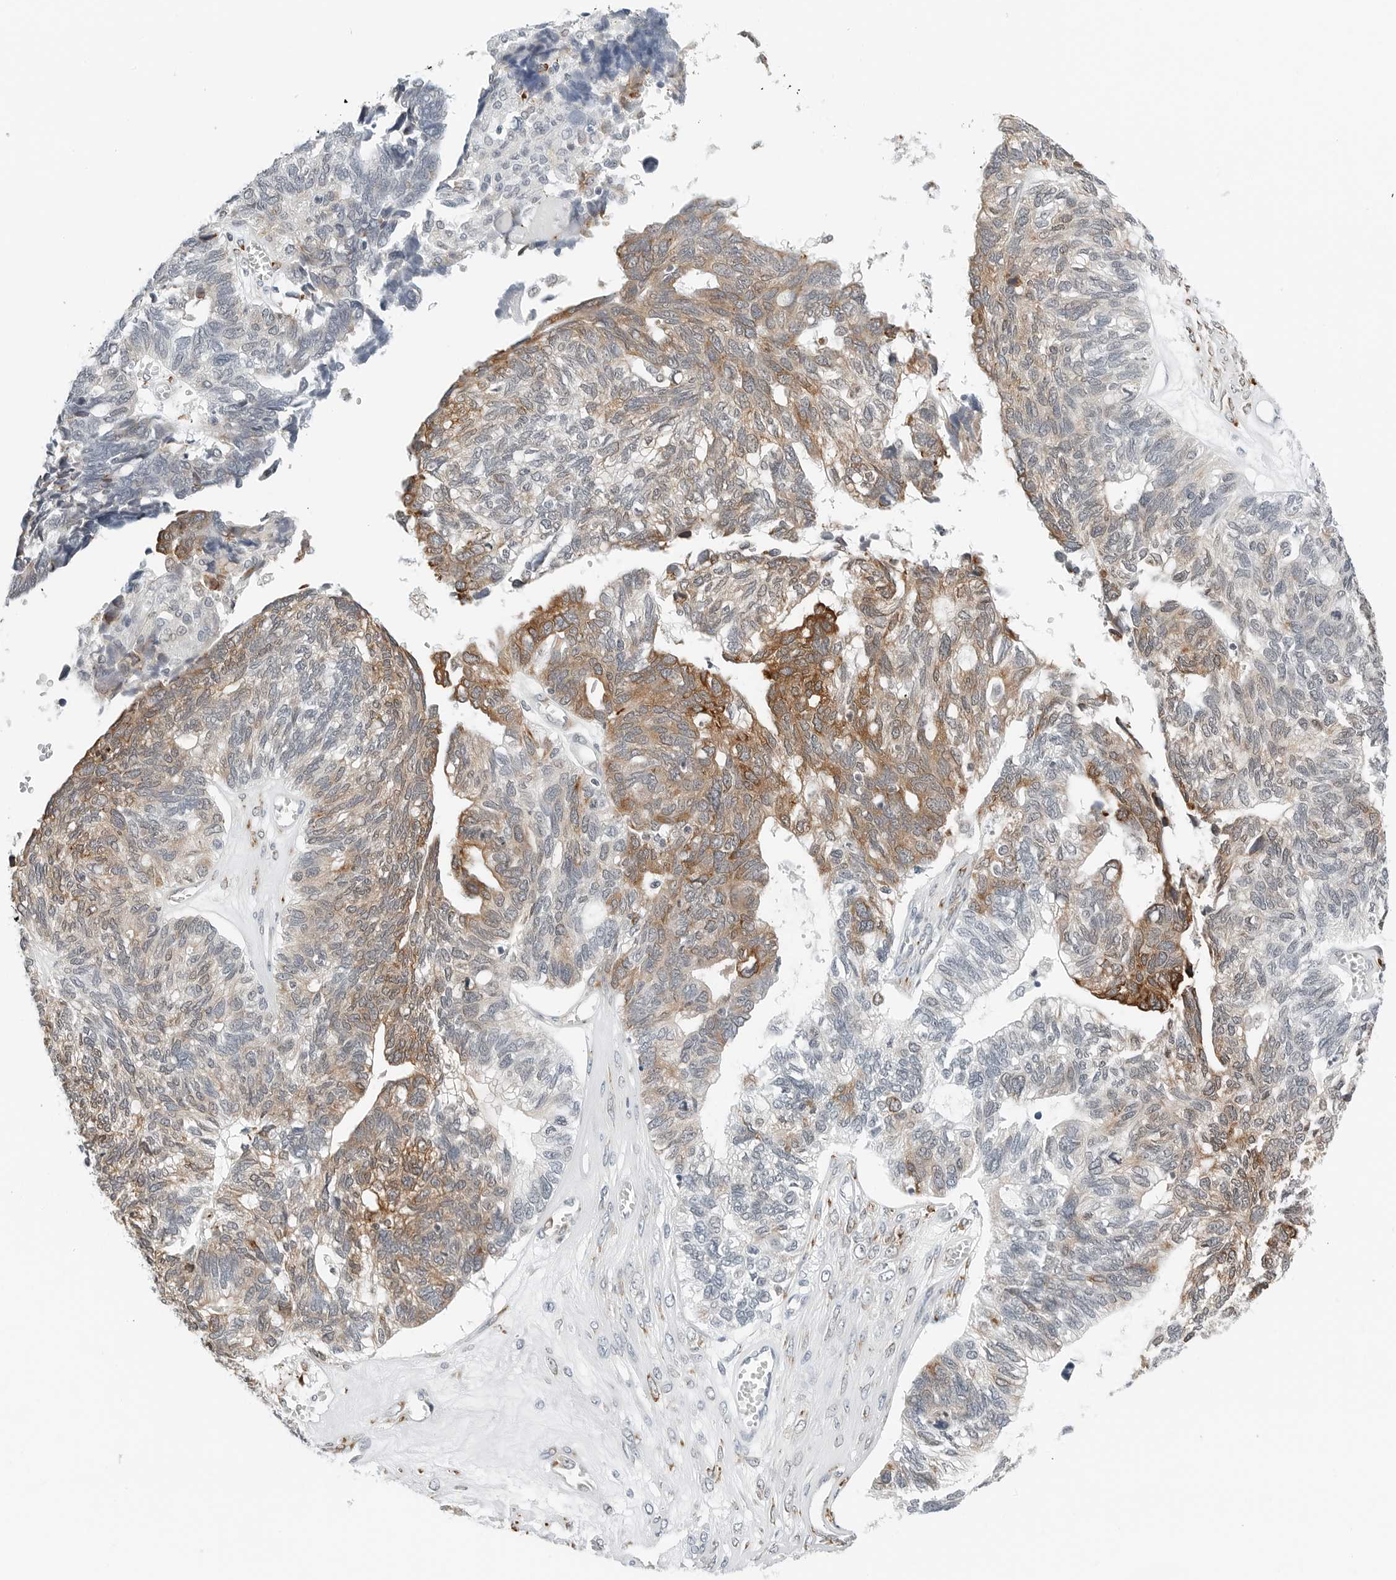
{"staining": {"intensity": "moderate", "quantity": "25%-75%", "location": "cytoplasmic/membranous"}, "tissue": "ovarian cancer", "cell_type": "Tumor cells", "image_type": "cancer", "snomed": [{"axis": "morphology", "description": "Cystadenocarcinoma, serous, NOS"}, {"axis": "topography", "description": "Ovary"}], "caption": "This micrograph reveals immunohistochemistry staining of human ovarian serous cystadenocarcinoma, with medium moderate cytoplasmic/membranous positivity in approximately 25%-75% of tumor cells.", "gene": "P4HA2", "patient": {"sex": "female", "age": 79}}